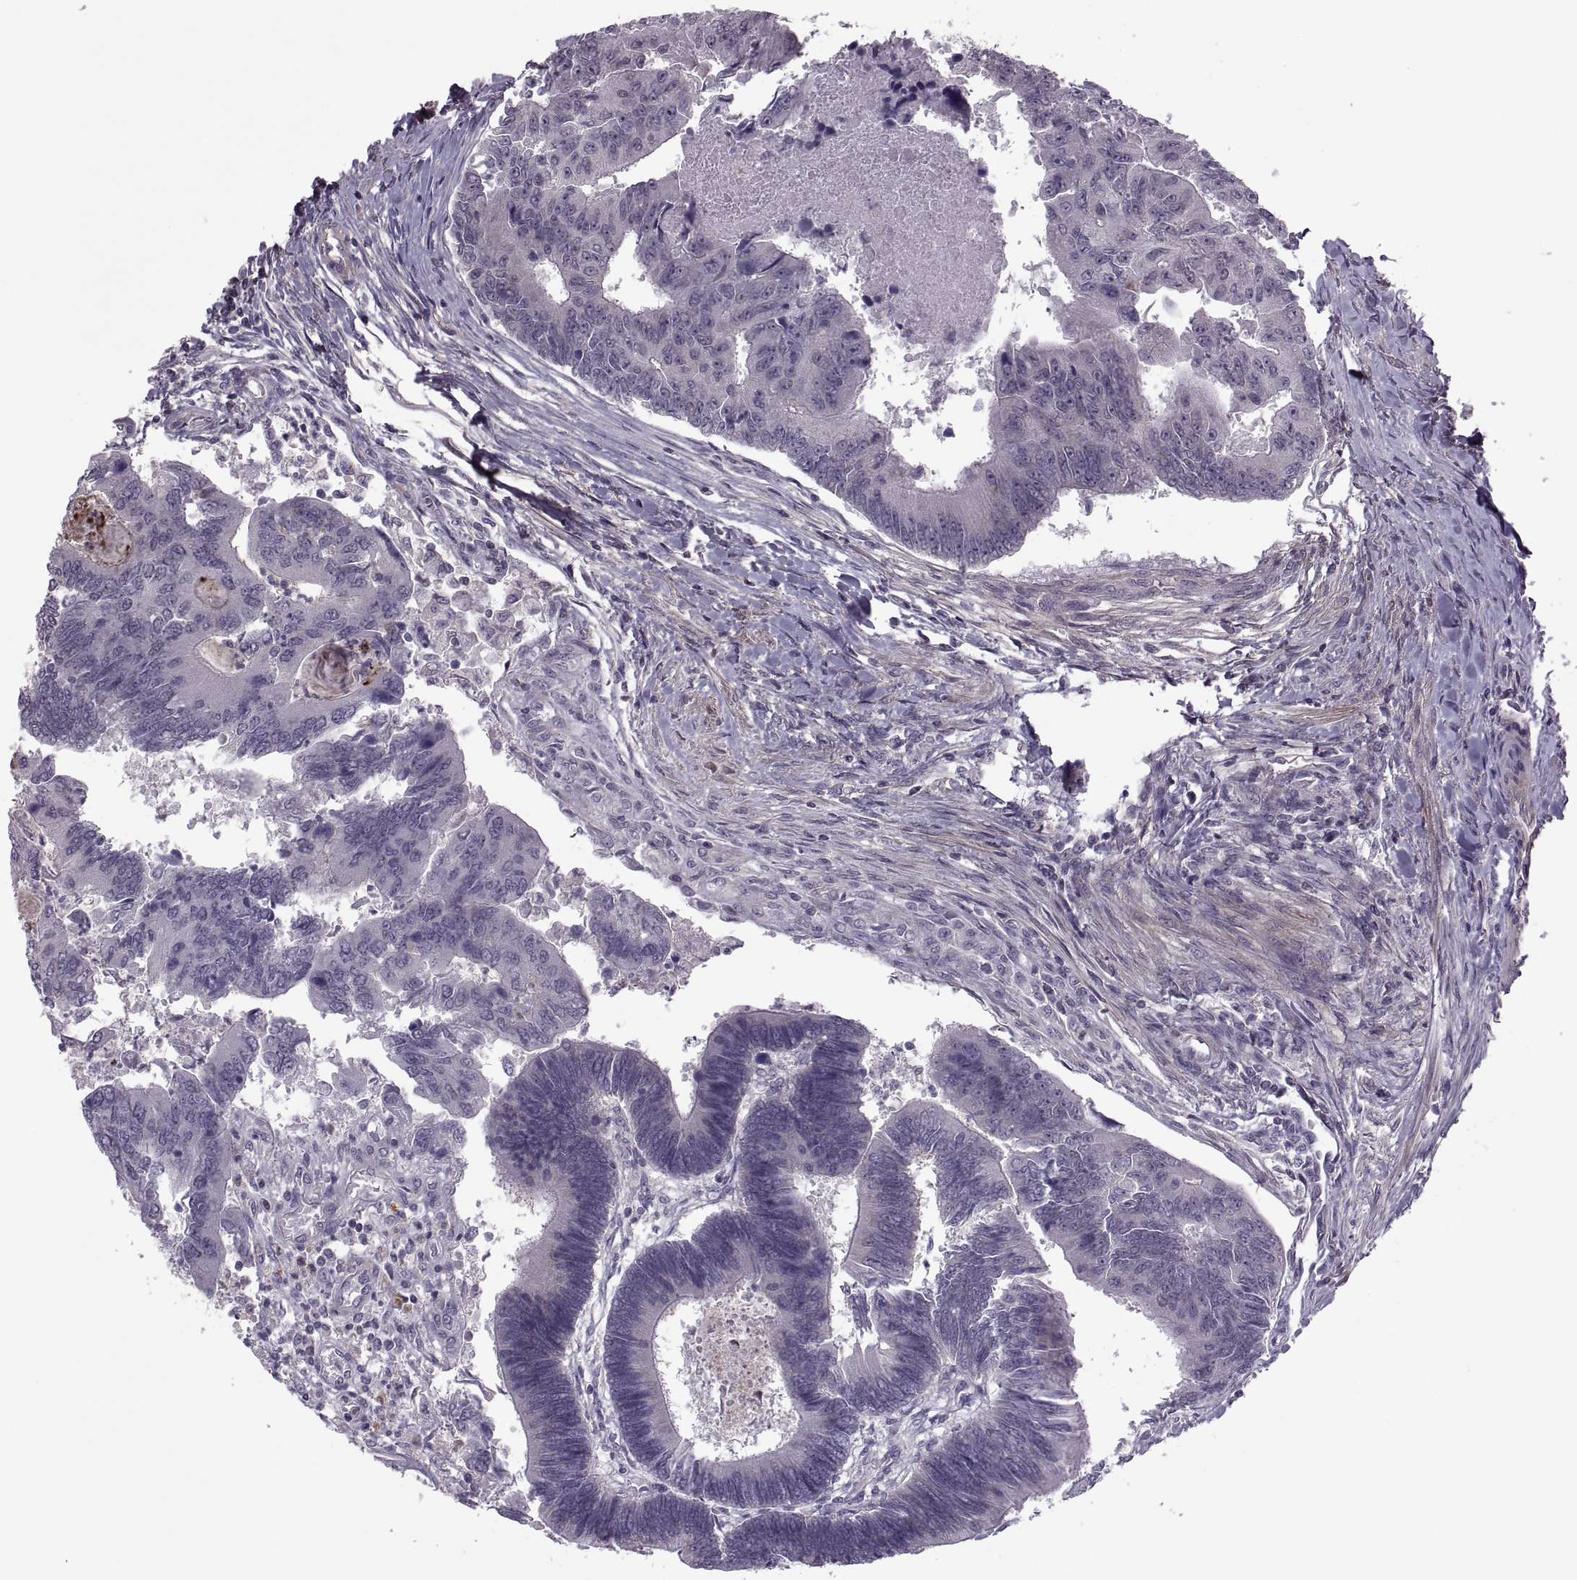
{"staining": {"intensity": "negative", "quantity": "none", "location": "none"}, "tissue": "colorectal cancer", "cell_type": "Tumor cells", "image_type": "cancer", "snomed": [{"axis": "morphology", "description": "Adenocarcinoma, NOS"}, {"axis": "topography", "description": "Colon"}], "caption": "Tumor cells are negative for protein expression in human colorectal cancer (adenocarcinoma).", "gene": "ODF3", "patient": {"sex": "female", "age": 67}}